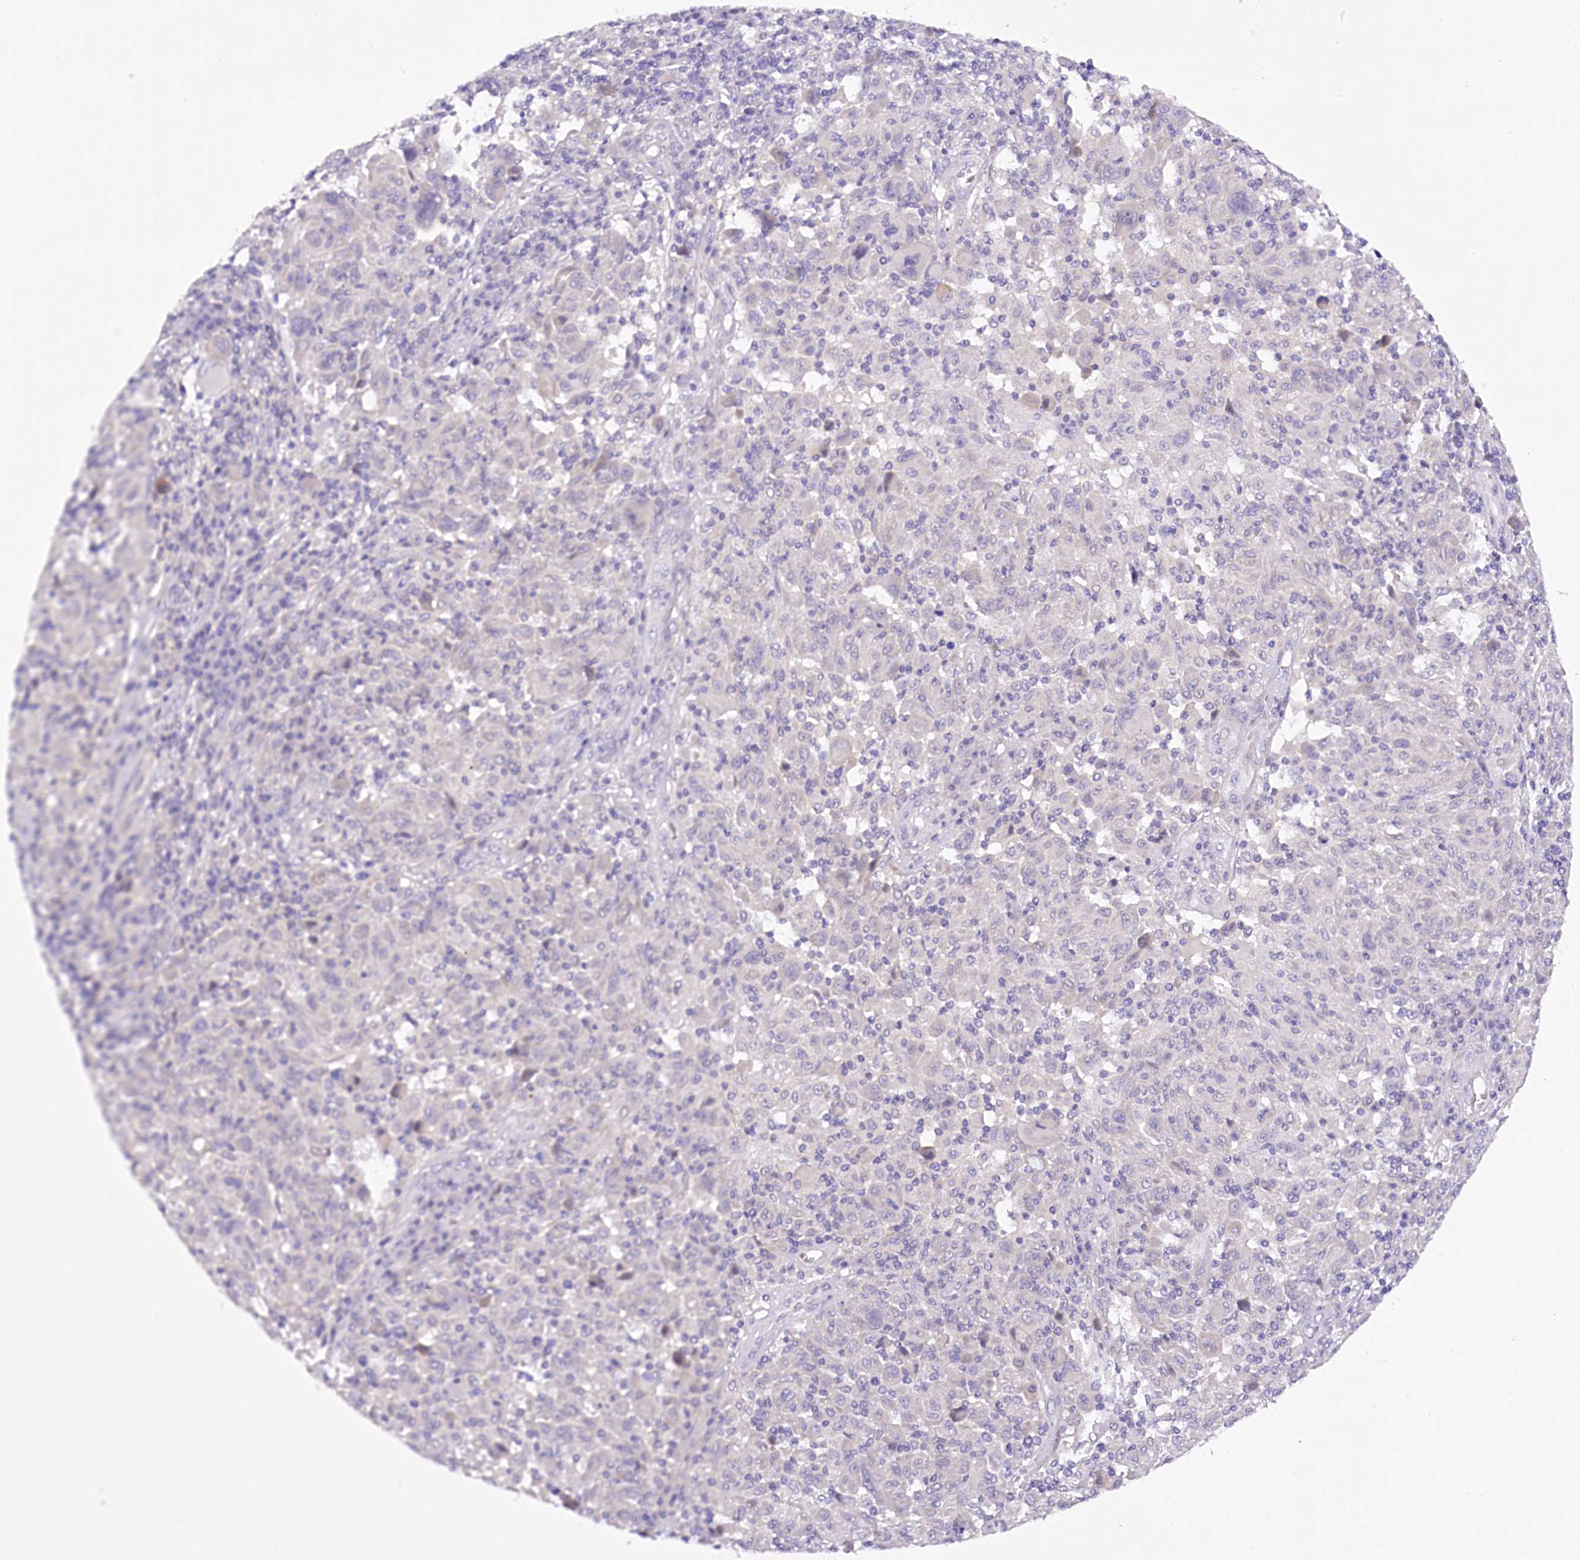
{"staining": {"intensity": "negative", "quantity": "none", "location": "none"}, "tissue": "melanoma", "cell_type": "Tumor cells", "image_type": "cancer", "snomed": [{"axis": "morphology", "description": "Malignant melanoma, NOS"}, {"axis": "topography", "description": "Skin"}], "caption": "Immunohistochemistry (IHC) image of neoplastic tissue: melanoma stained with DAB shows no significant protein staining in tumor cells.", "gene": "DCUN1D1", "patient": {"sex": "male", "age": 53}}